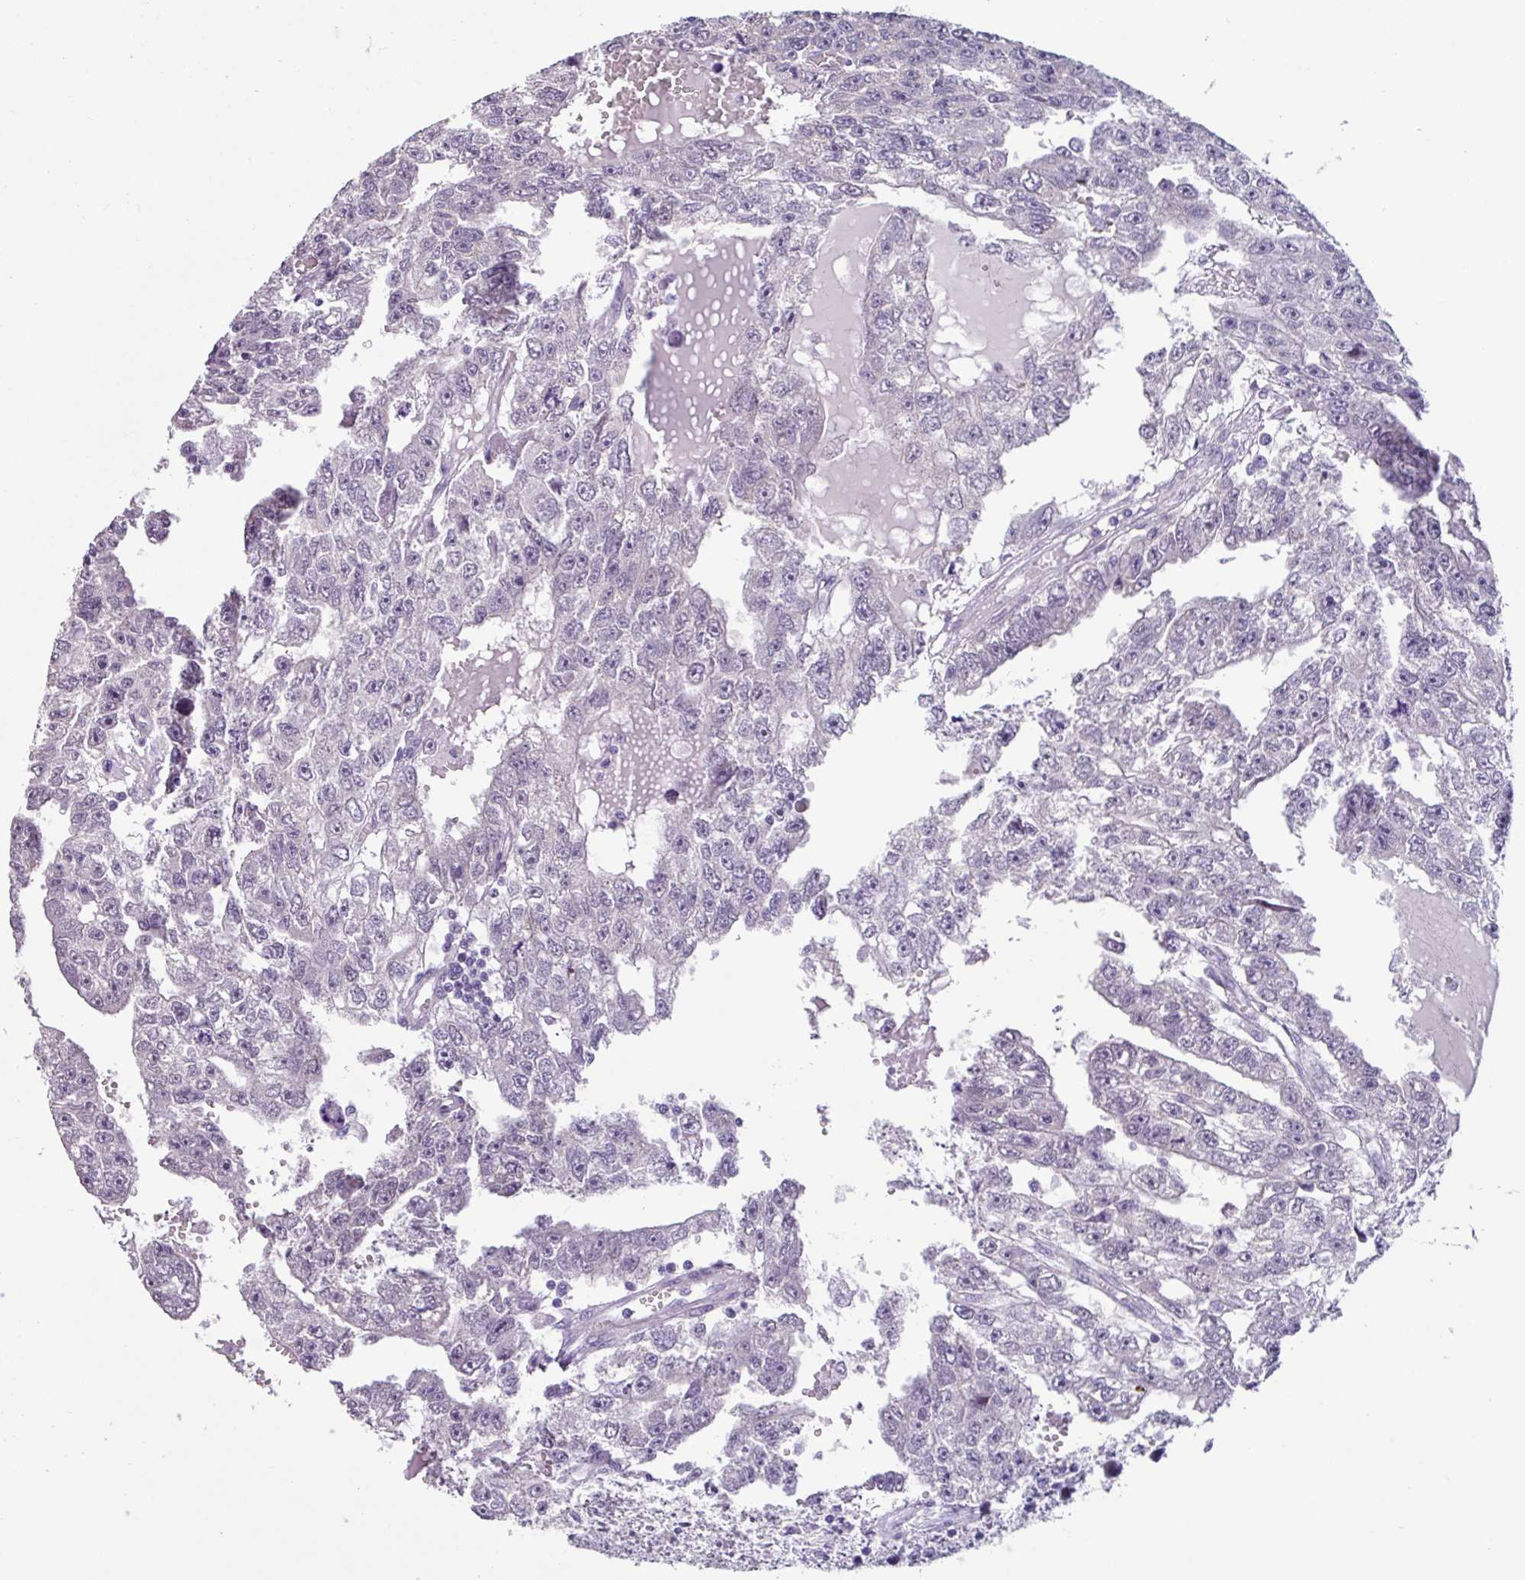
{"staining": {"intensity": "negative", "quantity": "none", "location": "none"}, "tissue": "testis cancer", "cell_type": "Tumor cells", "image_type": "cancer", "snomed": [{"axis": "morphology", "description": "Carcinoma, Embryonal, NOS"}, {"axis": "topography", "description": "Testis"}], "caption": "Immunohistochemistry (IHC) histopathology image of neoplastic tissue: embryonal carcinoma (testis) stained with DAB (3,3'-diaminobenzidine) reveals no significant protein staining in tumor cells.", "gene": "OTX1", "patient": {"sex": "male", "age": 20}}